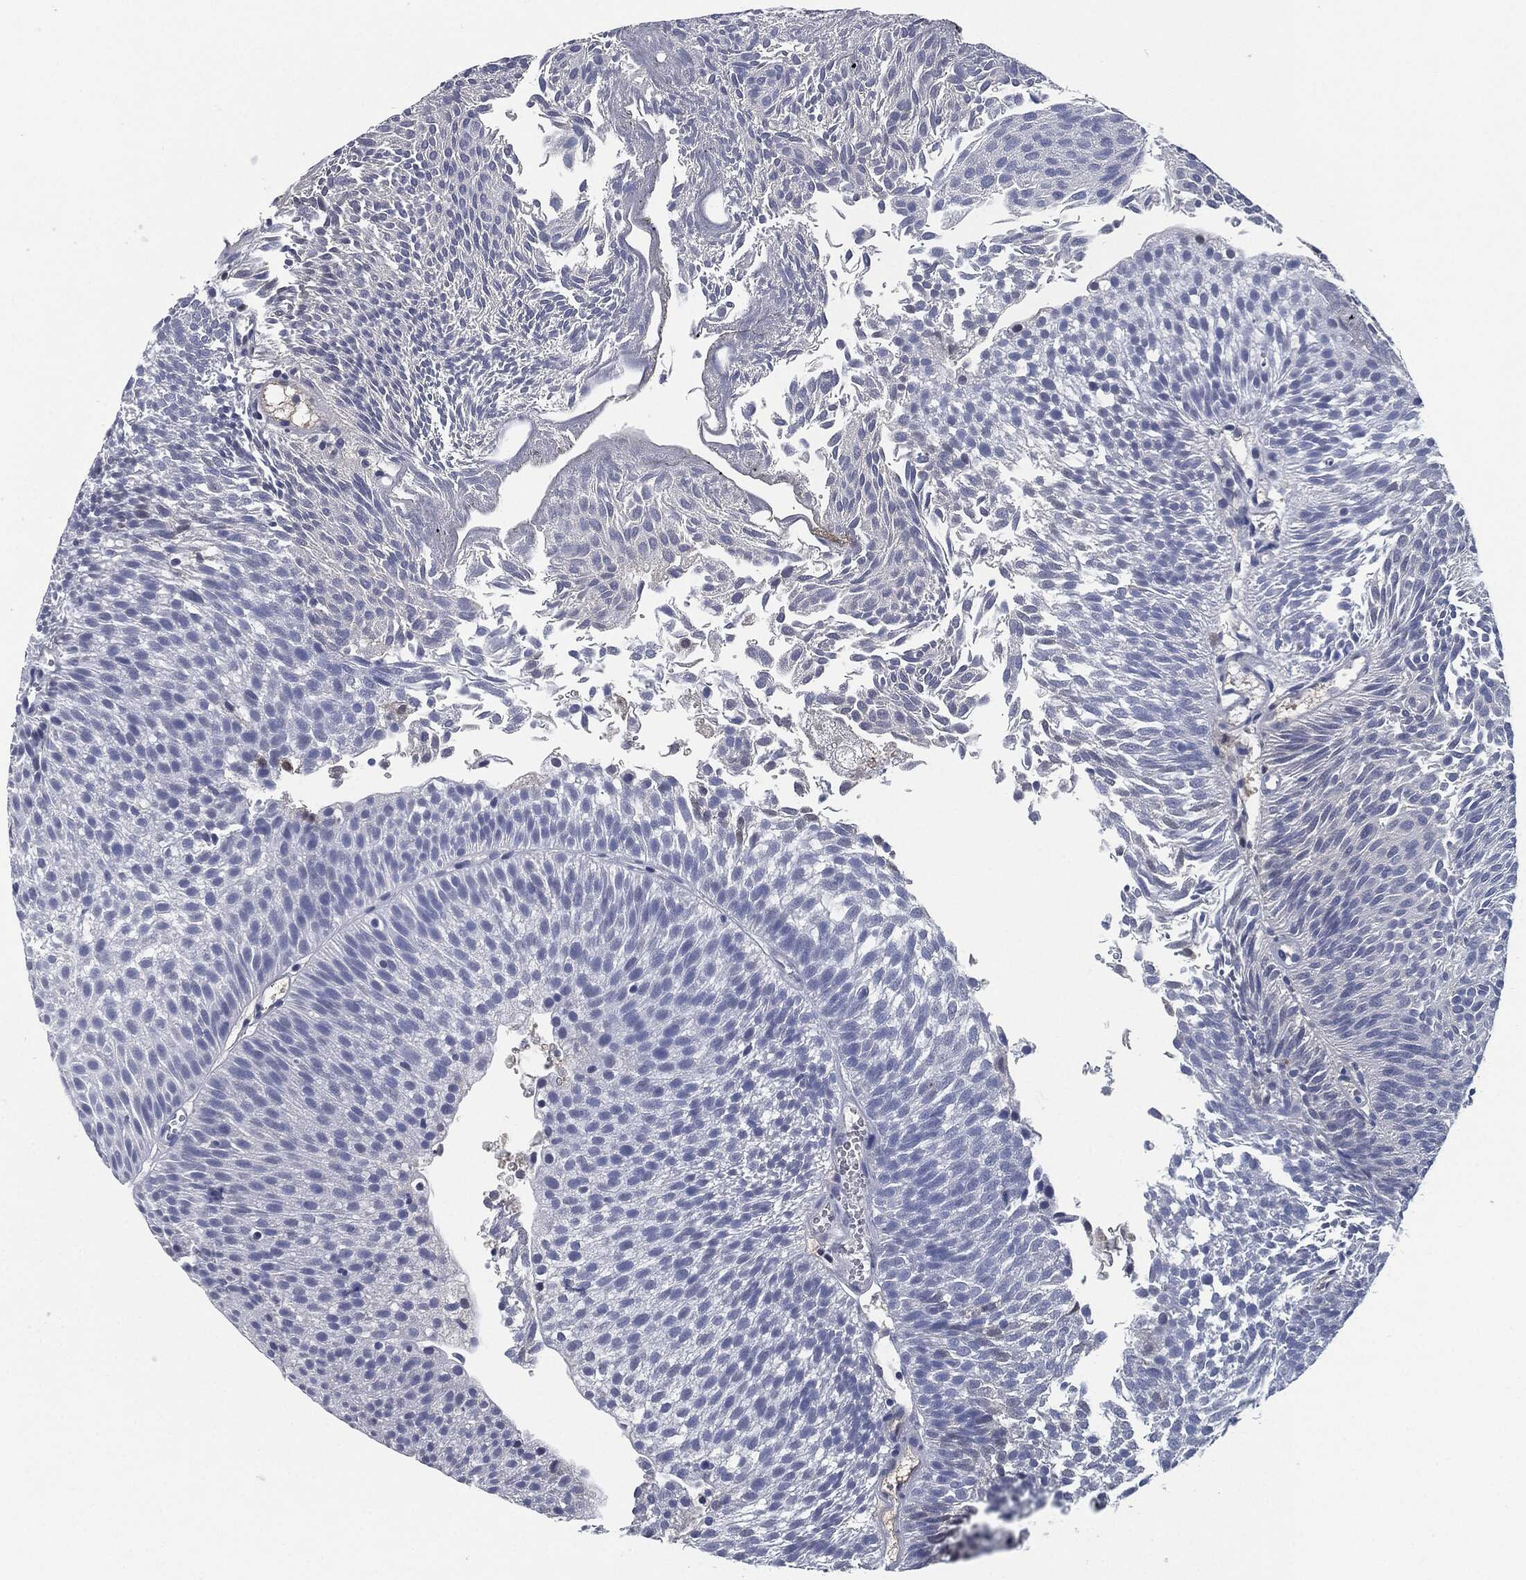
{"staining": {"intensity": "negative", "quantity": "none", "location": "none"}, "tissue": "urothelial cancer", "cell_type": "Tumor cells", "image_type": "cancer", "snomed": [{"axis": "morphology", "description": "Urothelial carcinoma, Low grade"}, {"axis": "topography", "description": "Urinary bladder"}], "caption": "An immunohistochemistry (IHC) histopathology image of urothelial carcinoma (low-grade) is shown. There is no staining in tumor cells of urothelial carcinoma (low-grade).", "gene": "SIGLEC7", "patient": {"sex": "male", "age": 65}}